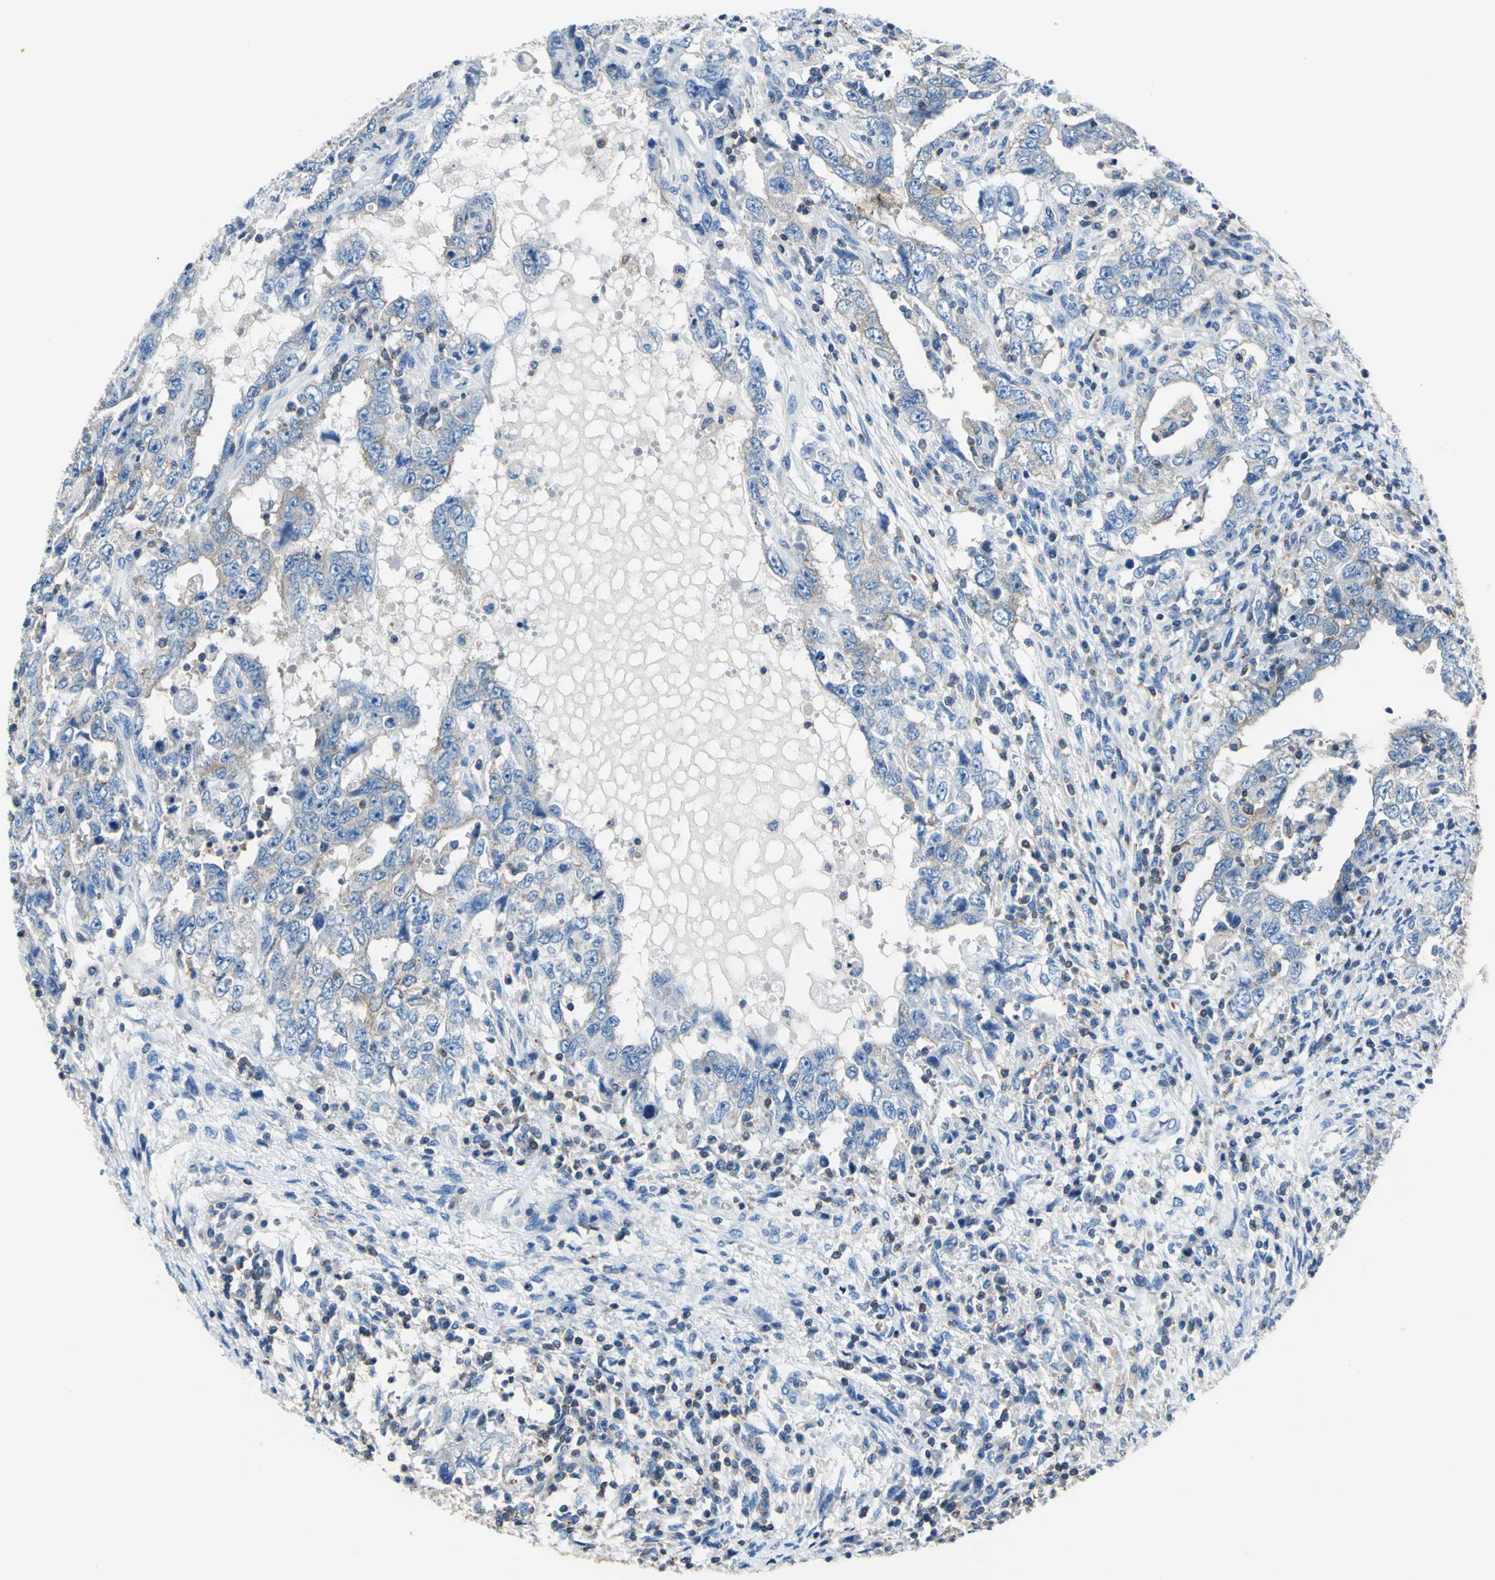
{"staining": {"intensity": "weak", "quantity": "25%-75%", "location": "cytoplasmic/membranous"}, "tissue": "testis cancer", "cell_type": "Tumor cells", "image_type": "cancer", "snomed": [{"axis": "morphology", "description": "Carcinoma, Embryonal, NOS"}, {"axis": "topography", "description": "Testis"}], "caption": "This photomicrograph shows immunohistochemistry (IHC) staining of testis cancer (embryonal carcinoma), with low weak cytoplasmic/membranous positivity in about 25%-75% of tumor cells.", "gene": "SEPTIN6", "patient": {"sex": "male", "age": 26}}